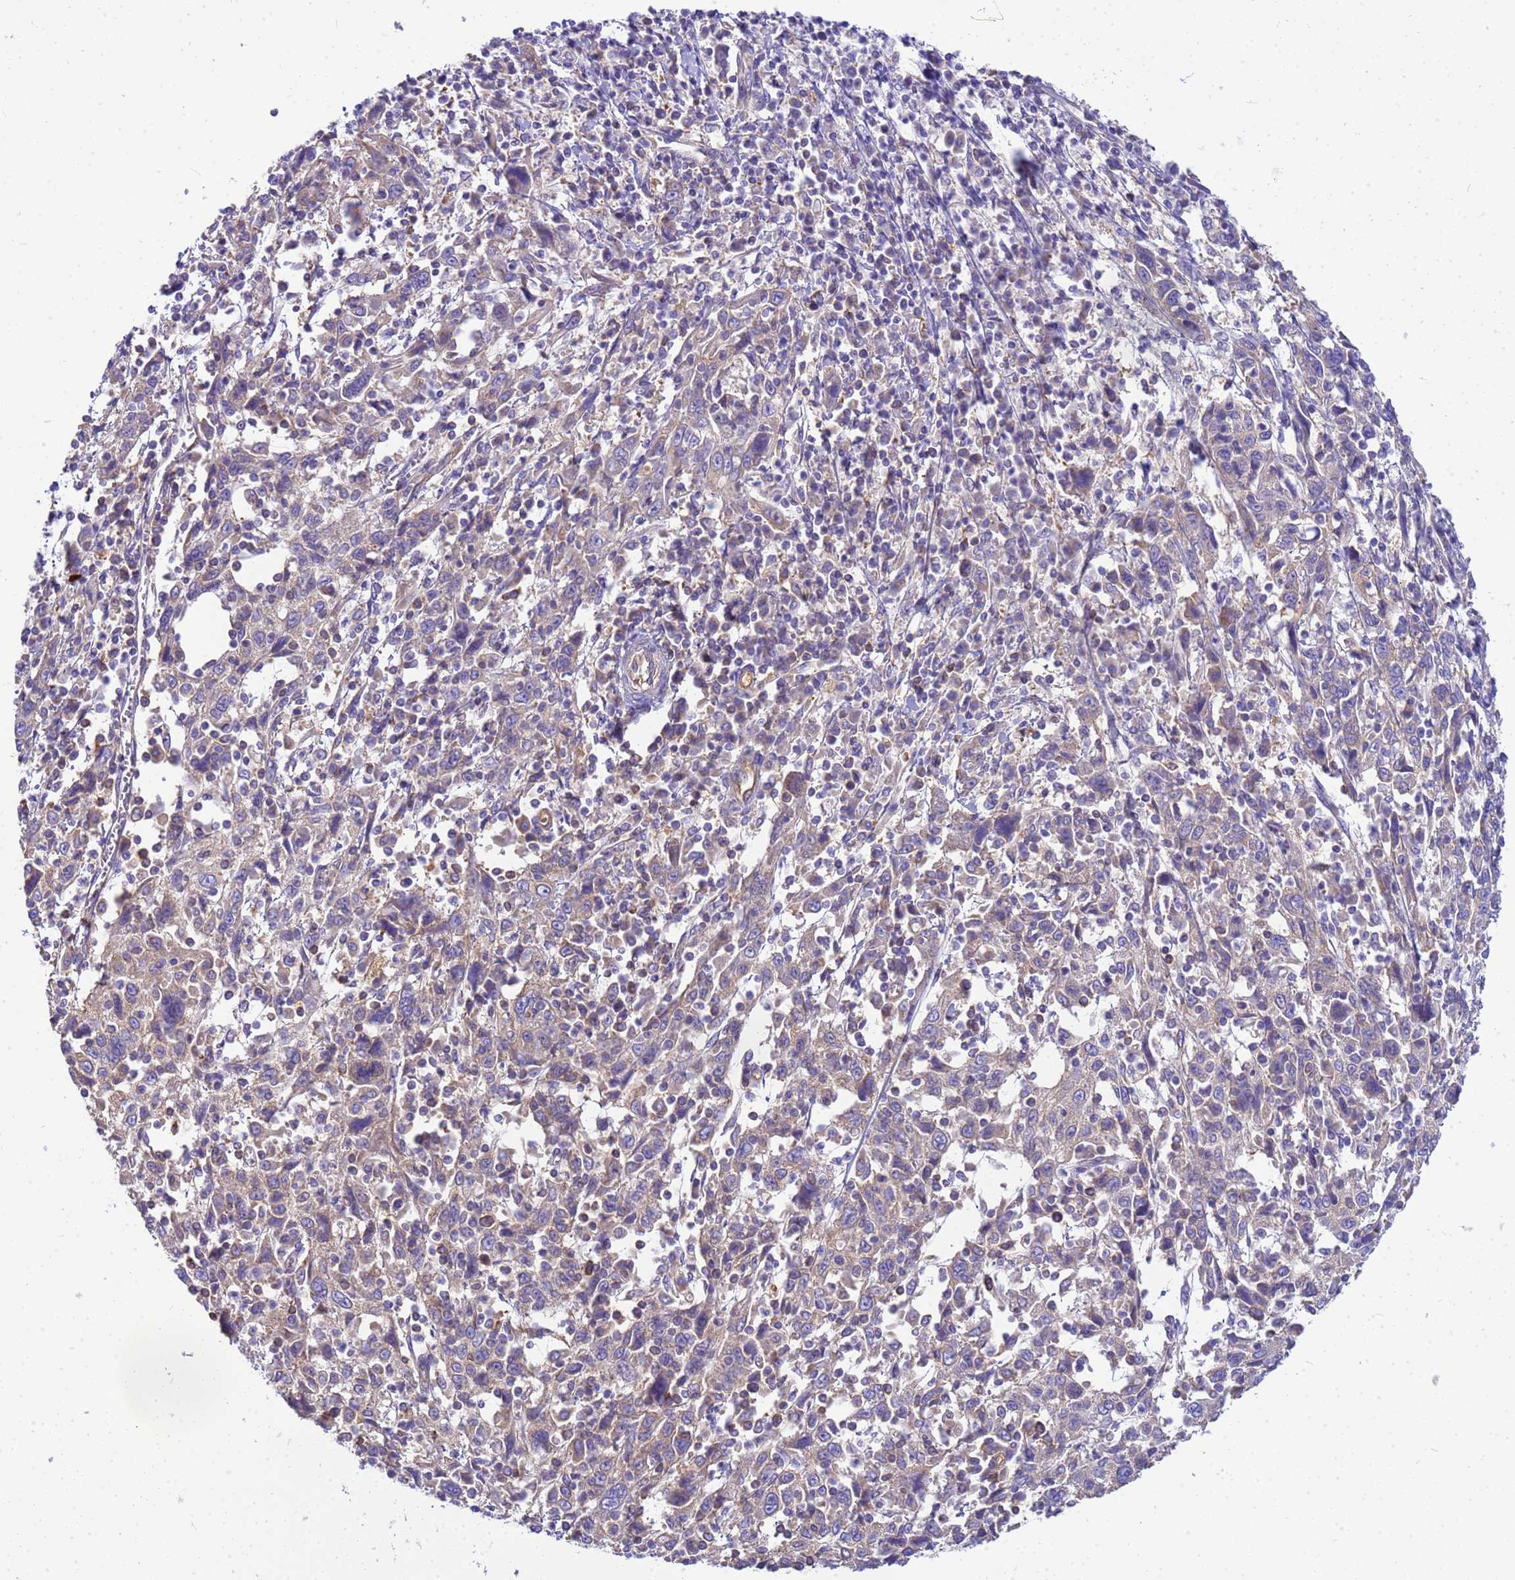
{"staining": {"intensity": "weak", "quantity": "<25%", "location": "cytoplasmic/membranous"}, "tissue": "cervical cancer", "cell_type": "Tumor cells", "image_type": "cancer", "snomed": [{"axis": "morphology", "description": "Squamous cell carcinoma, NOS"}, {"axis": "topography", "description": "Cervix"}], "caption": "This is an IHC histopathology image of human squamous cell carcinoma (cervical). There is no positivity in tumor cells.", "gene": "TUBB1", "patient": {"sex": "female", "age": 46}}